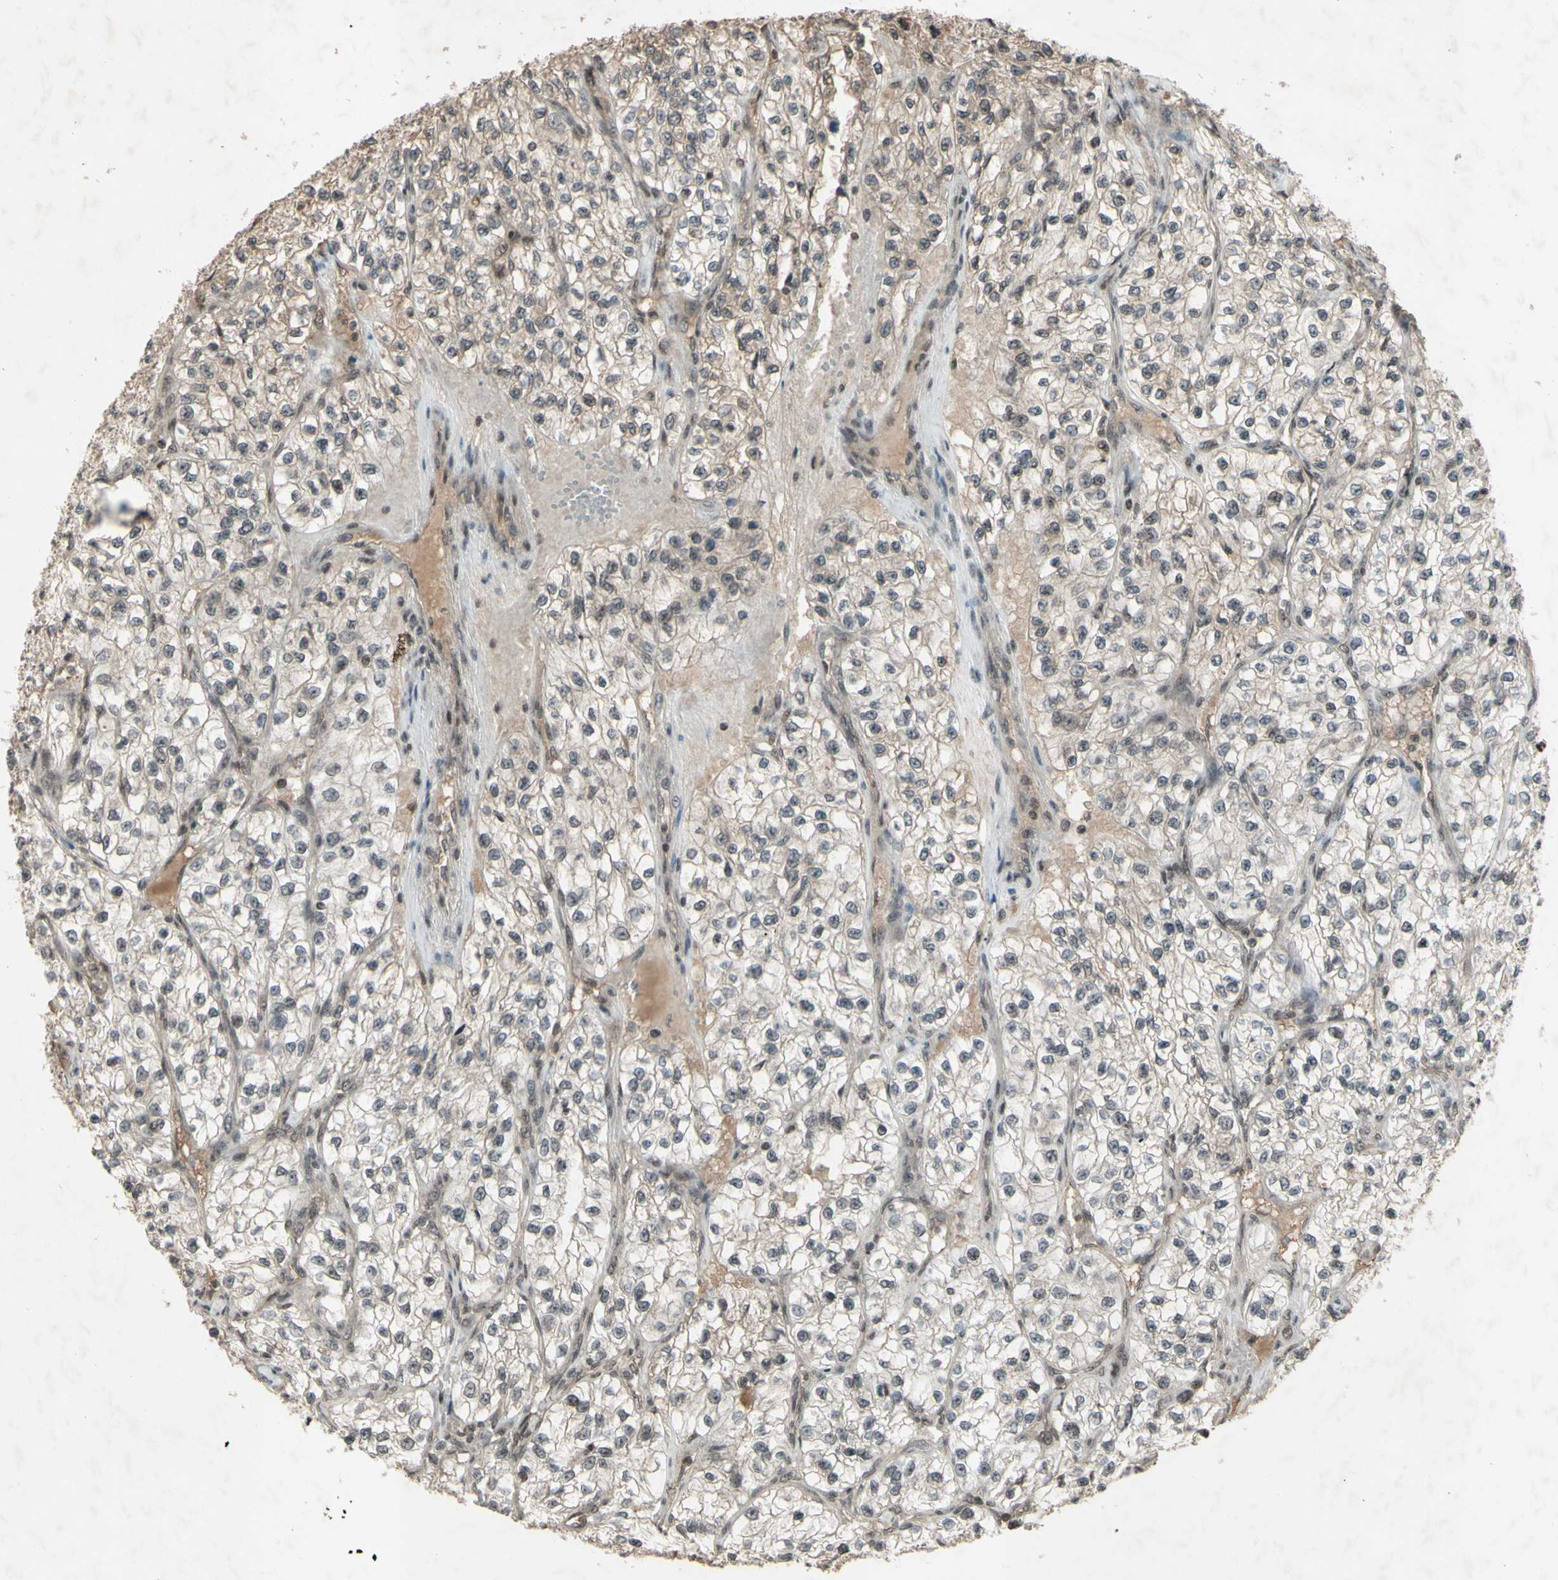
{"staining": {"intensity": "negative", "quantity": "none", "location": "none"}, "tissue": "renal cancer", "cell_type": "Tumor cells", "image_type": "cancer", "snomed": [{"axis": "morphology", "description": "Adenocarcinoma, NOS"}, {"axis": "topography", "description": "Kidney"}], "caption": "DAB immunohistochemical staining of renal cancer (adenocarcinoma) shows no significant staining in tumor cells.", "gene": "SNW1", "patient": {"sex": "female", "age": 57}}